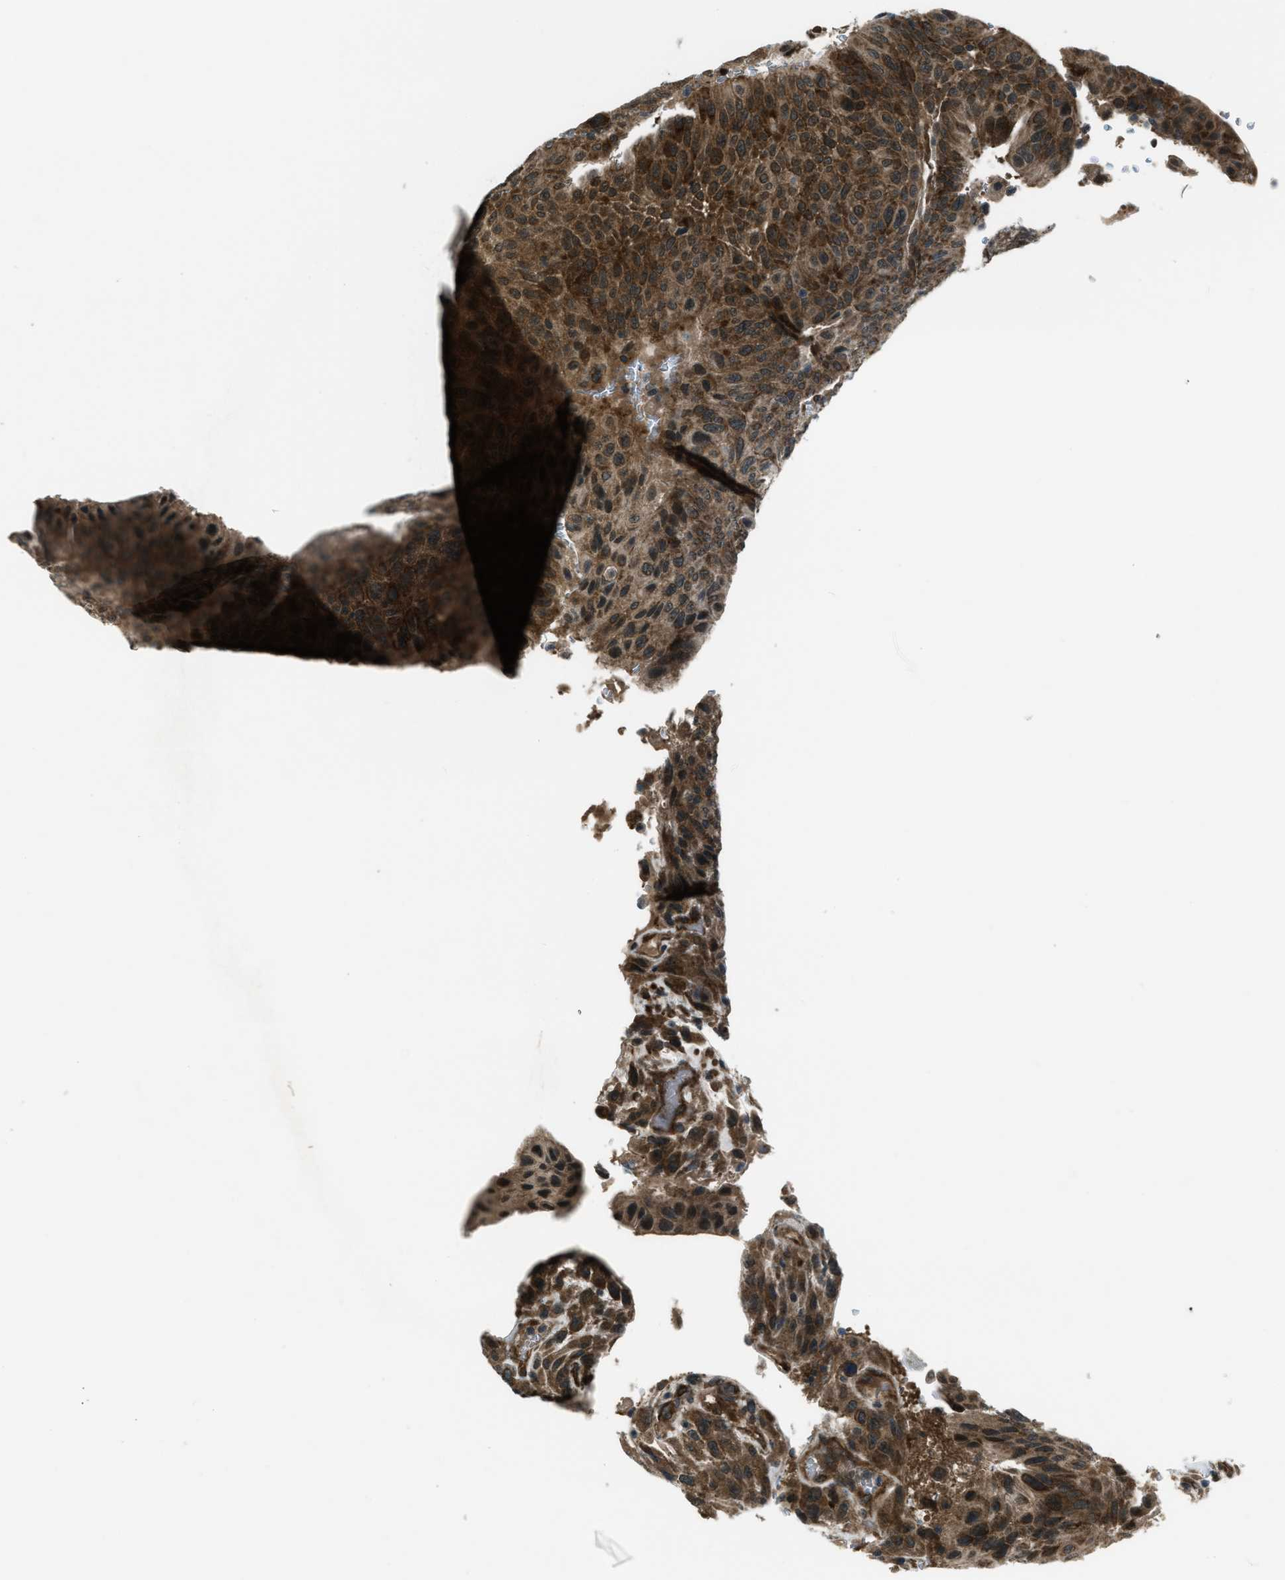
{"staining": {"intensity": "strong", "quantity": ">75%", "location": "cytoplasmic/membranous"}, "tissue": "urothelial cancer", "cell_type": "Tumor cells", "image_type": "cancer", "snomed": [{"axis": "morphology", "description": "Urothelial carcinoma, High grade"}, {"axis": "topography", "description": "Urinary bladder"}], "caption": "High-grade urothelial carcinoma stained for a protein demonstrates strong cytoplasmic/membranous positivity in tumor cells. The protein is shown in brown color, while the nuclei are stained blue.", "gene": "ASAP2", "patient": {"sex": "male", "age": 66}}